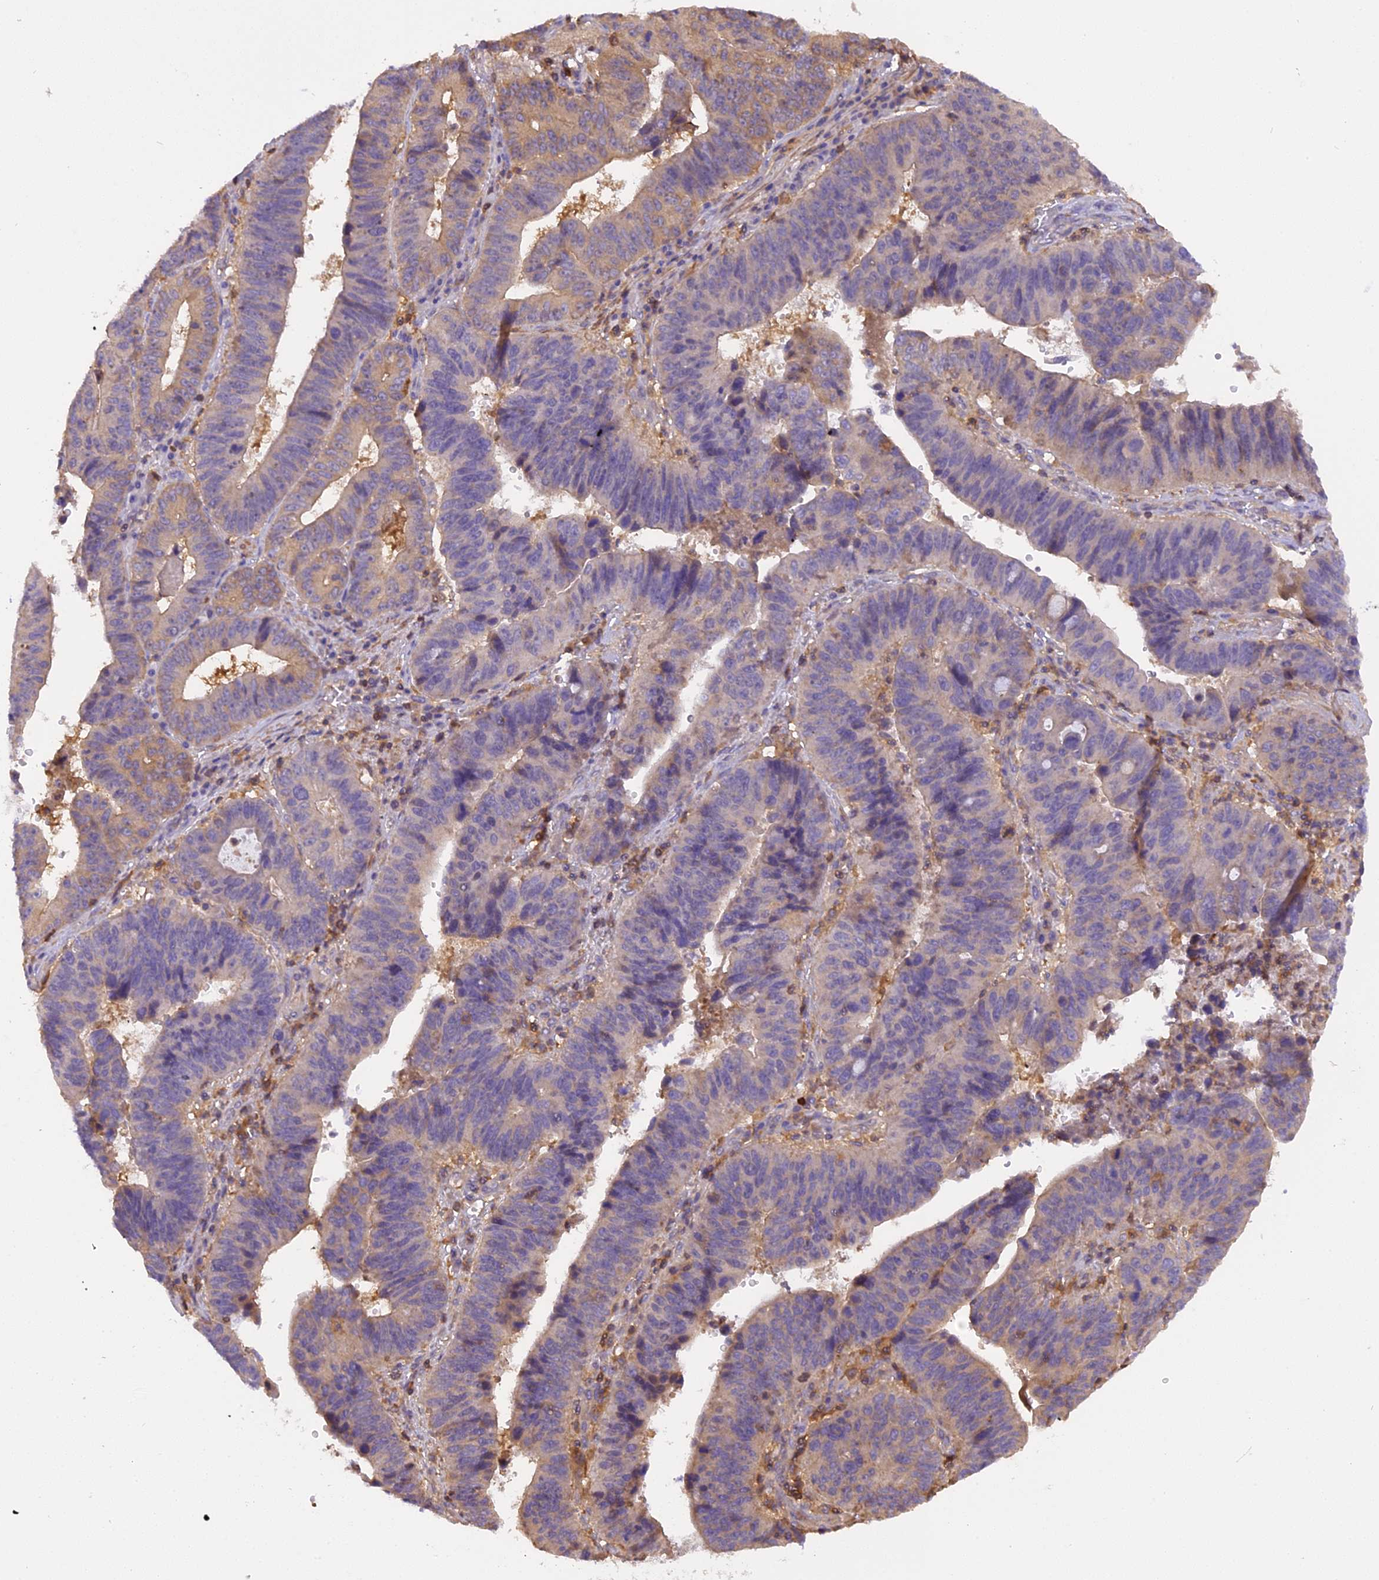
{"staining": {"intensity": "weak", "quantity": "<25%", "location": "cytoplasmic/membranous"}, "tissue": "stomach cancer", "cell_type": "Tumor cells", "image_type": "cancer", "snomed": [{"axis": "morphology", "description": "Adenocarcinoma, NOS"}, {"axis": "topography", "description": "Stomach"}], "caption": "IHC histopathology image of neoplastic tissue: human stomach adenocarcinoma stained with DAB (3,3'-diaminobenzidine) displays no significant protein staining in tumor cells.", "gene": "STOML1", "patient": {"sex": "male", "age": 59}}